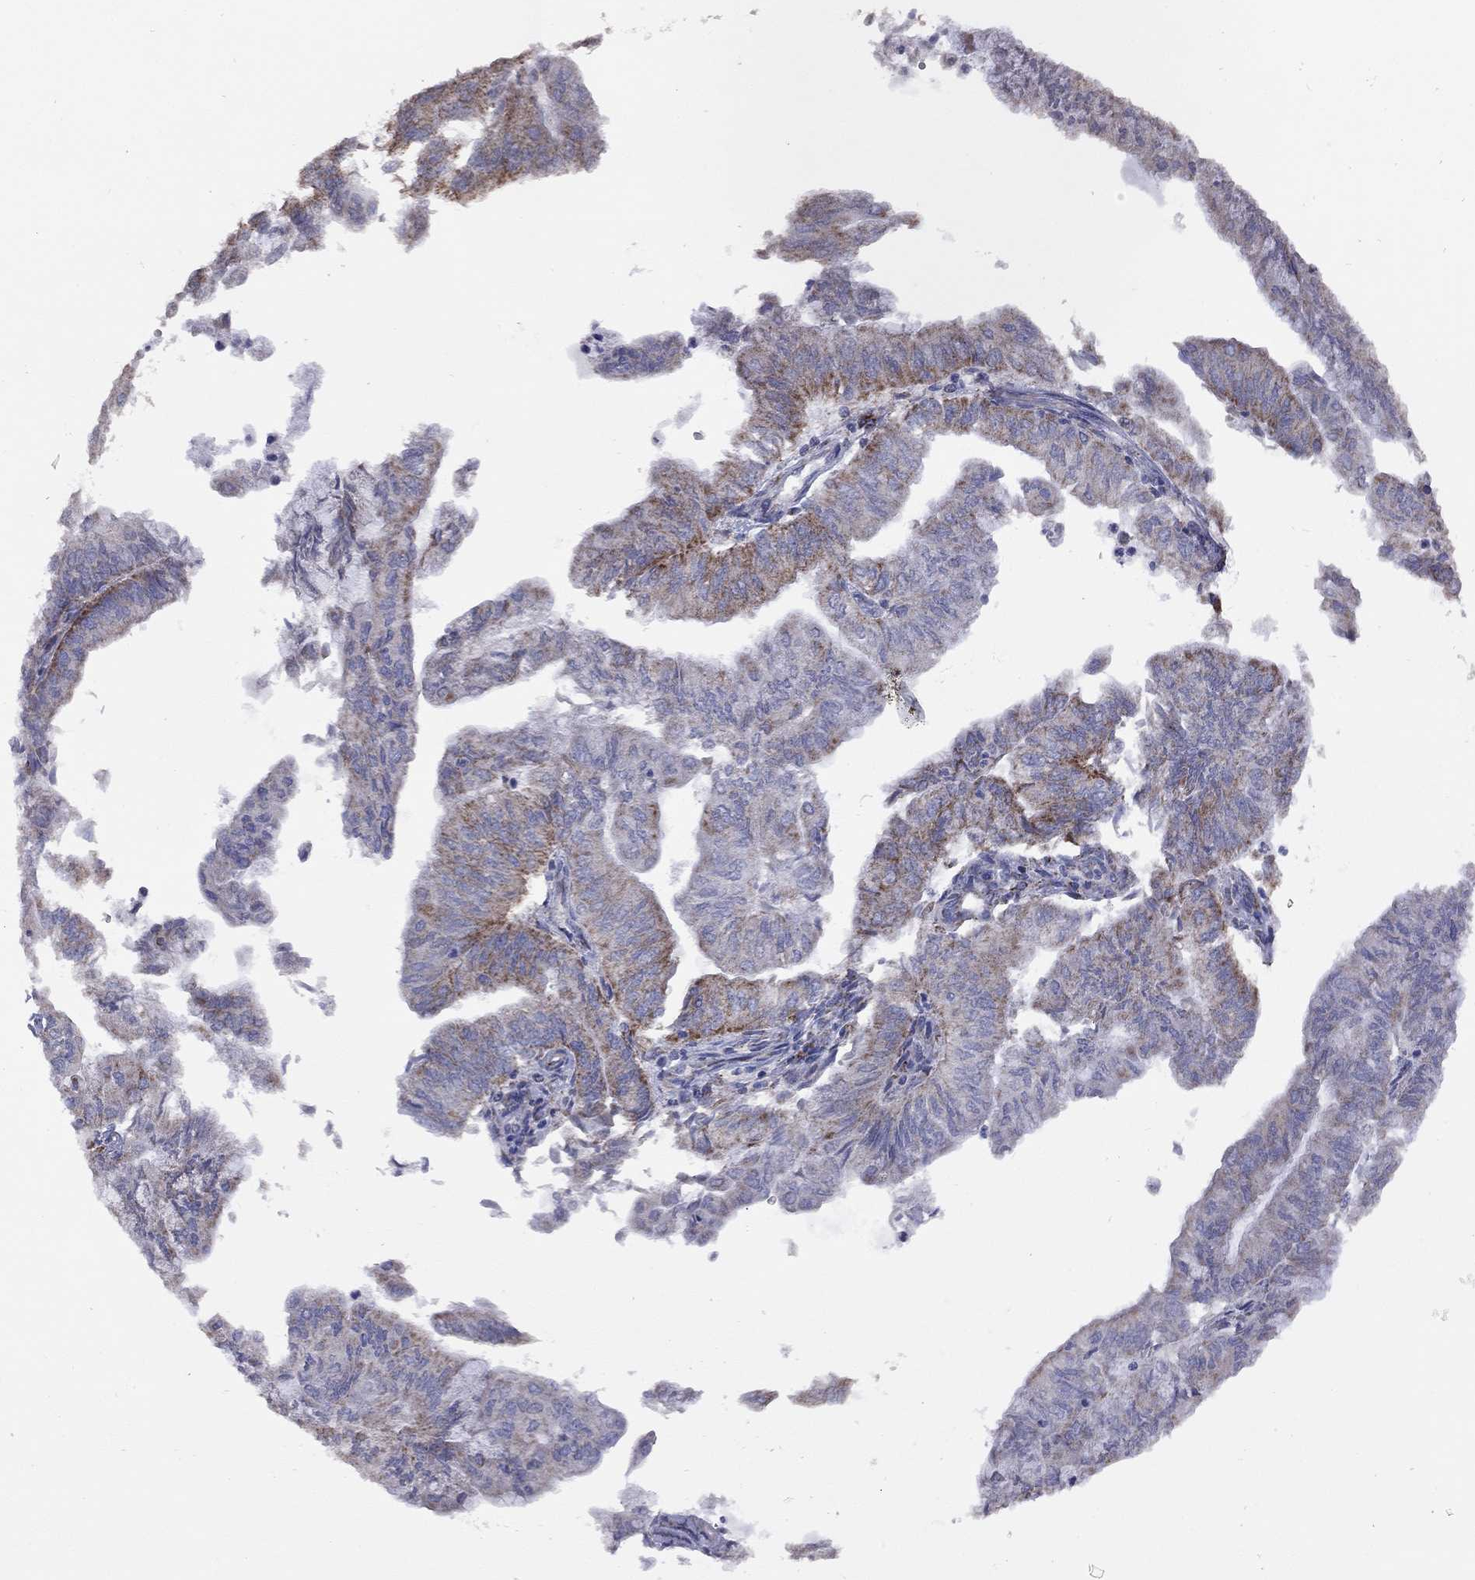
{"staining": {"intensity": "strong", "quantity": "<25%", "location": "cytoplasmic/membranous"}, "tissue": "endometrial cancer", "cell_type": "Tumor cells", "image_type": "cancer", "snomed": [{"axis": "morphology", "description": "Adenocarcinoma, NOS"}, {"axis": "topography", "description": "Endometrium"}], "caption": "An immunohistochemistry histopathology image of tumor tissue is shown. Protein staining in brown highlights strong cytoplasmic/membranous positivity in endometrial cancer (adenocarcinoma) within tumor cells.", "gene": "NDUFB1", "patient": {"sex": "female", "age": 59}}